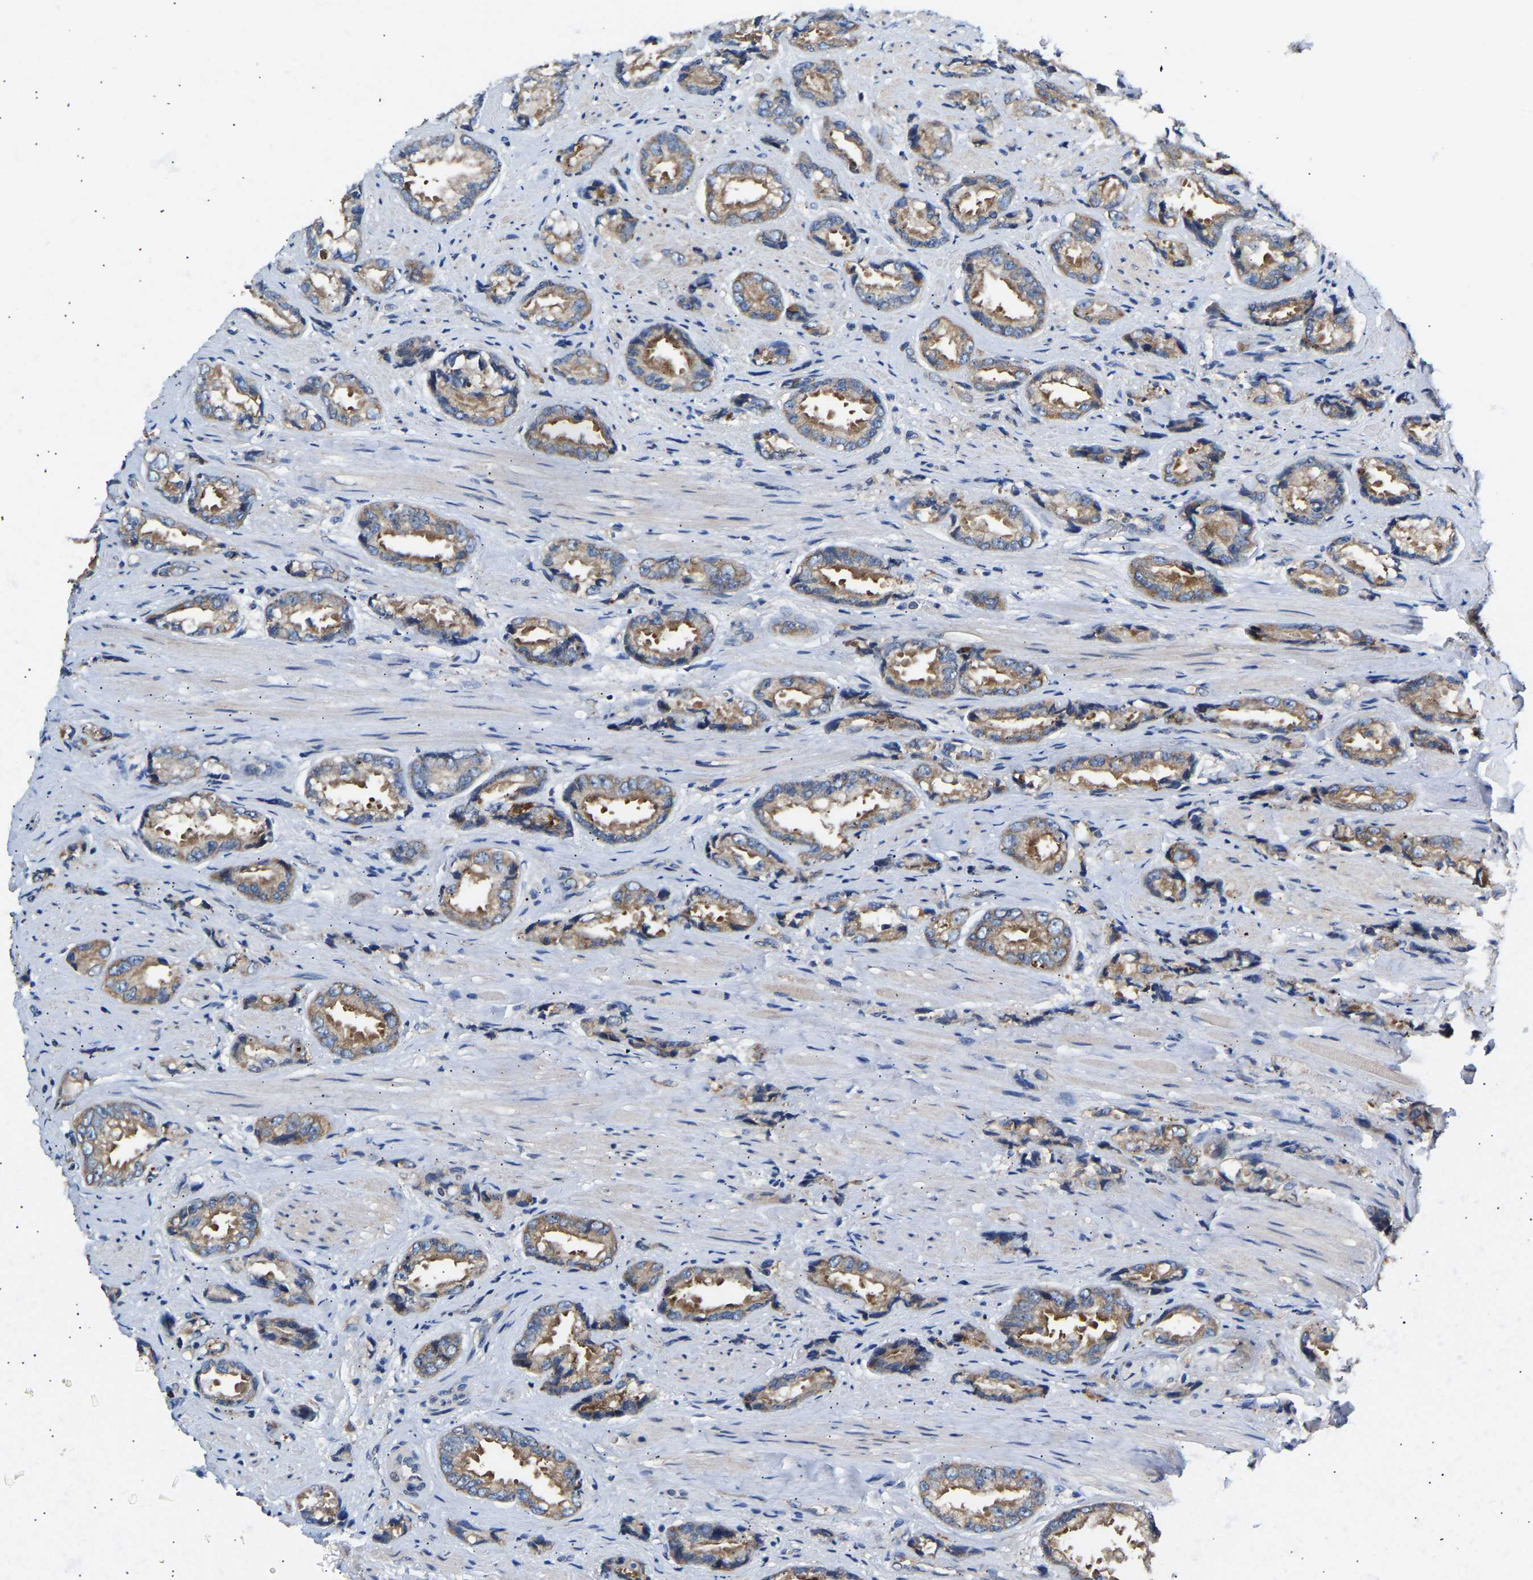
{"staining": {"intensity": "moderate", "quantity": "25%-75%", "location": "cytoplasmic/membranous"}, "tissue": "prostate cancer", "cell_type": "Tumor cells", "image_type": "cancer", "snomed": [{"axis": "morphology", "description": "Adenocarcinoma, High grade"}, {"axis": "topography", "description": "Prostate"}], "caption": "A brown stain highlights moderate cytoplasmic/membranous expression of a protein in prostate cancer (adenocarcinoma (high-grade)) tumor cells.", "gene": "AIMP2", "patient": {"sex": "male", "age": 61}}